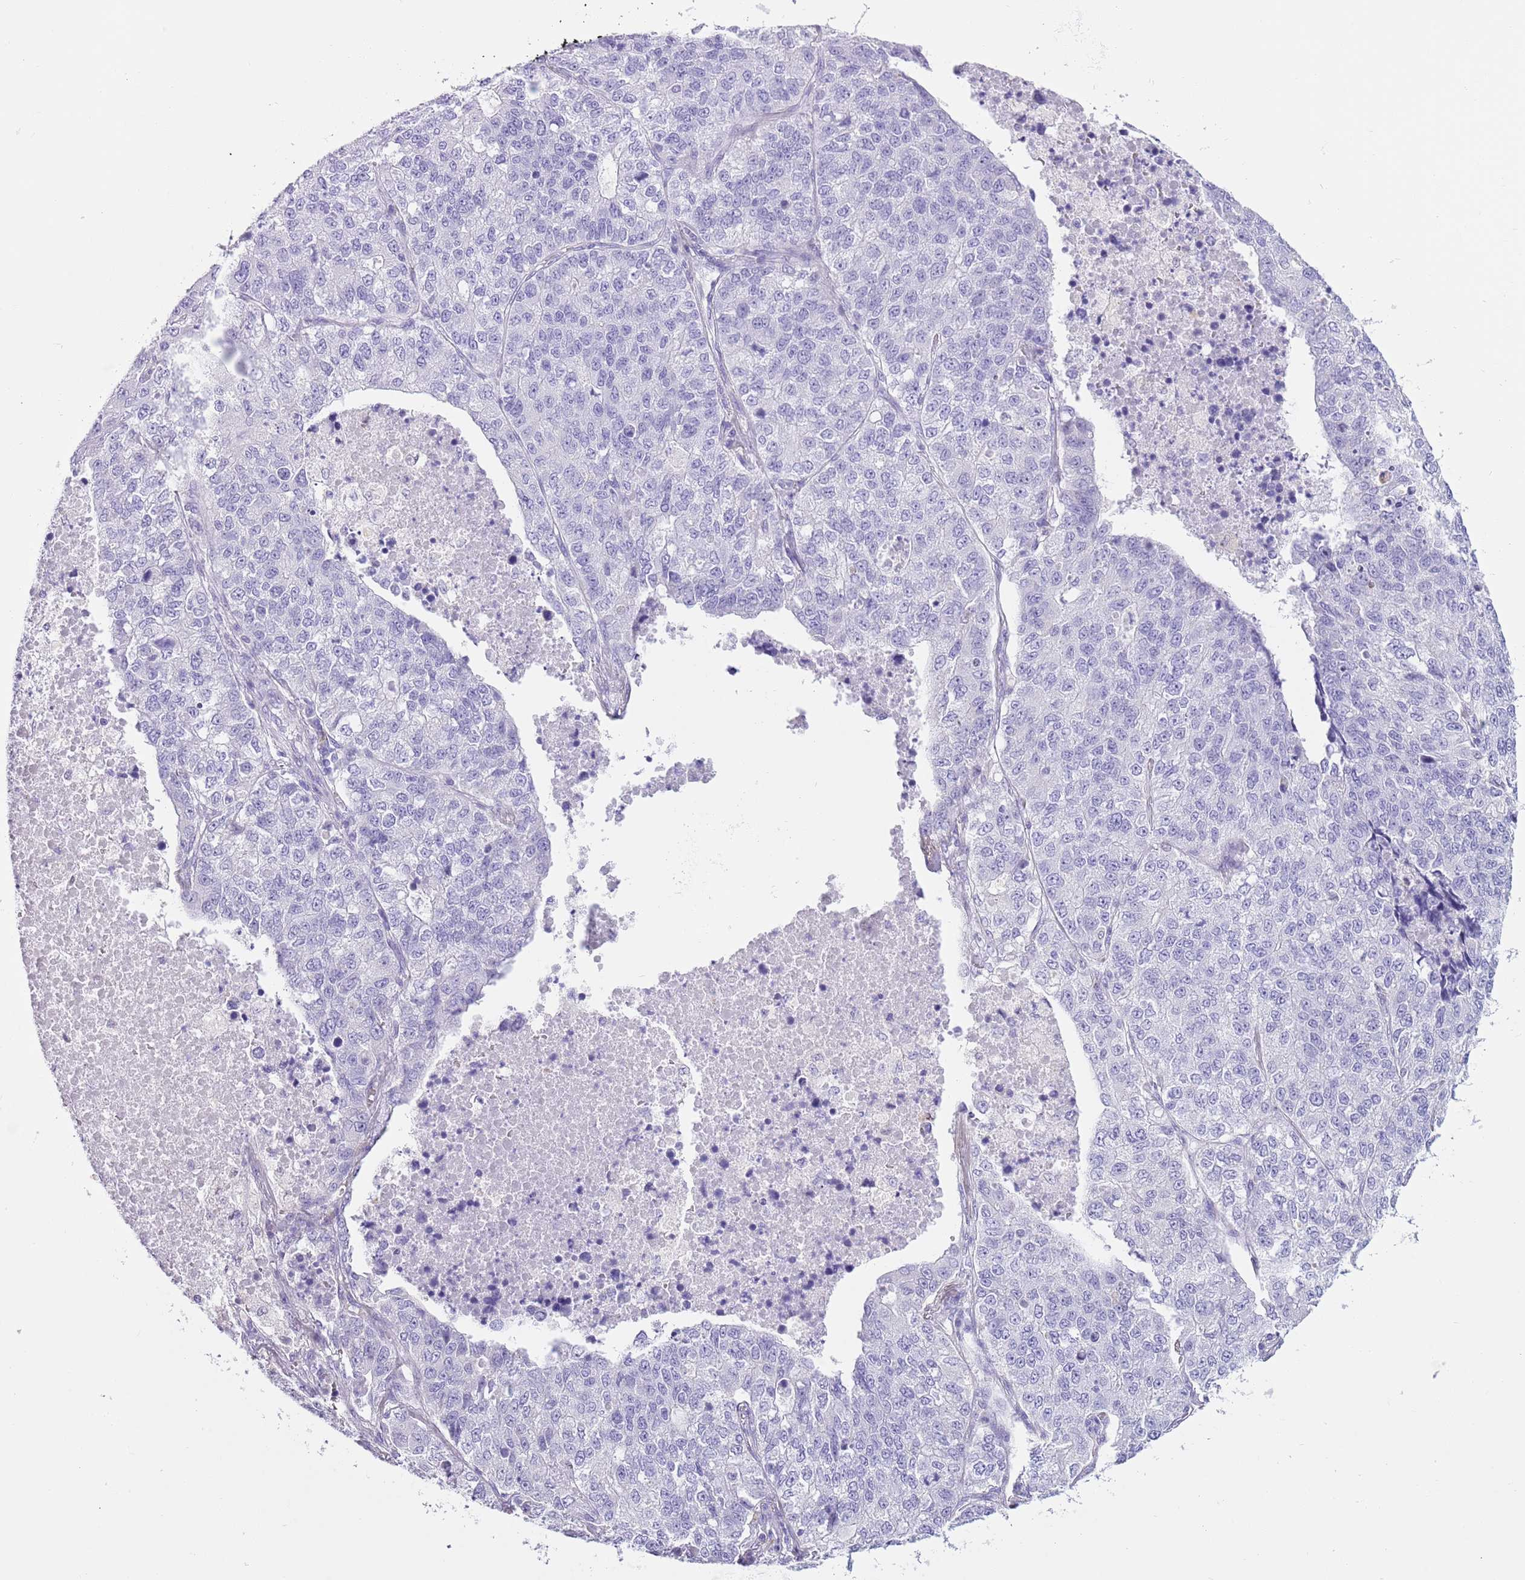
{"staining": {"intensity": "negative", "quantity": "none", "location": "none"}, "tissue": "lung cancer", "cell_type": "Tumor cells", "image_type": "cancer", "snomed": [{"axis": "morphology", "description": "Adenocarcinoma, NOS"}, {"axis": "topography", "description": "Lung"}], "caption": "A photomicrograph of lung cancer (adenocarcinoma) stained for a protein exhibits no brown staining in tumor cells. Nuclei are stained in blue.", "gene": "SLC7A14", "patient": {"sex": "male", "age": 49}}